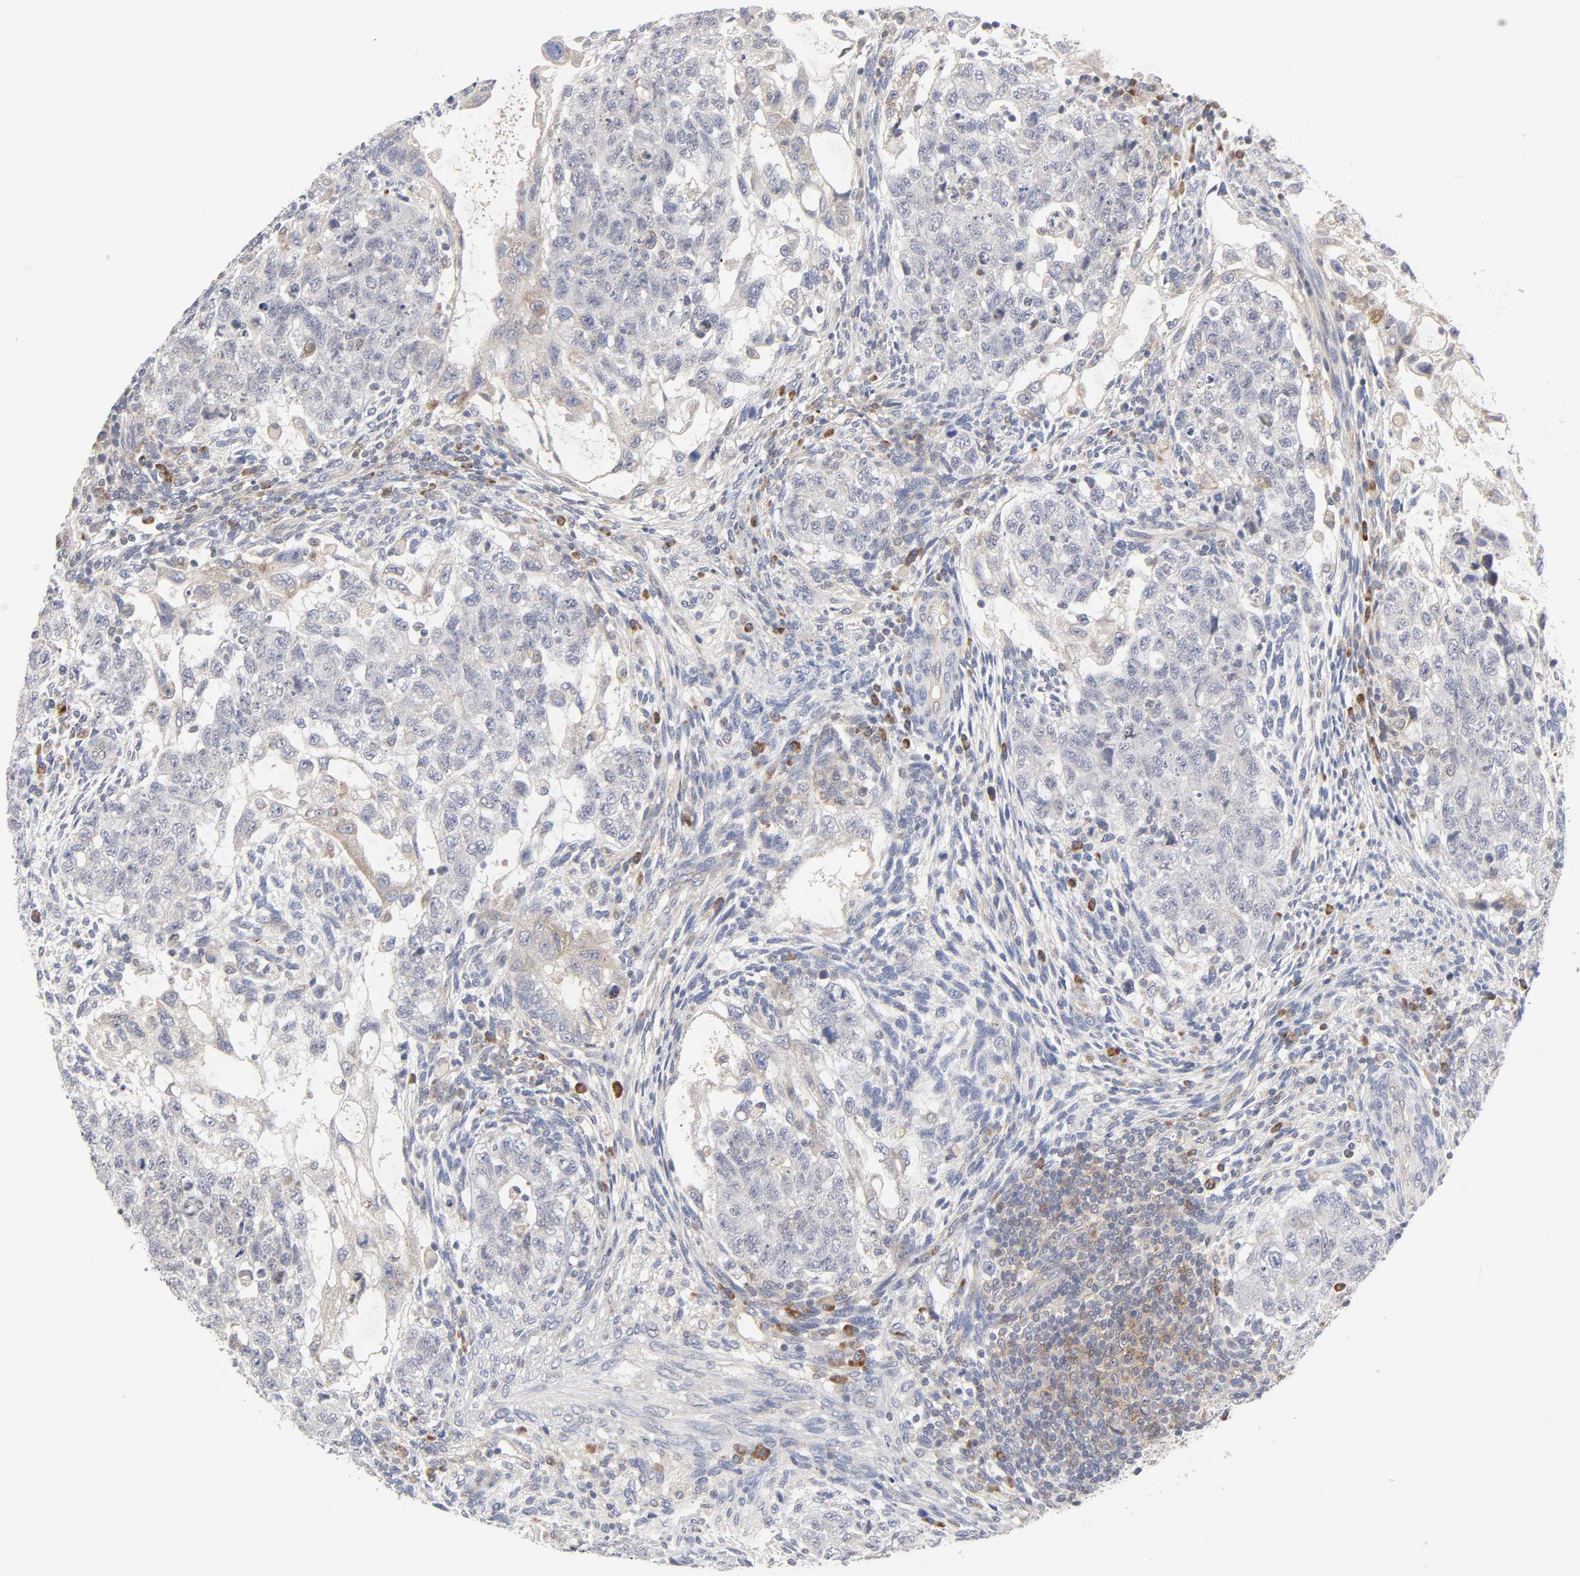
{"staining": {"intensity": "weak", "quantity": "<25%", "location": "cytoplasmic/membranous"}, "tissue": "testis cancer", "cell_type": "Tumor cells", "image_type": "cancer", "snomed": [{"axis": "morphology", "description": "Normal tissue, NOS"}, {"axis": "morphology", "description": "Carcinoma, Embryonal, NOS"}, {"axis": "topography", "description": "Testis"}], "caption": "An image of human embryonal carcinoma (testis) is negative for staining in tumor cells.", "gene": "IL4R", "patient": {"sex": "male", "age": 36}}